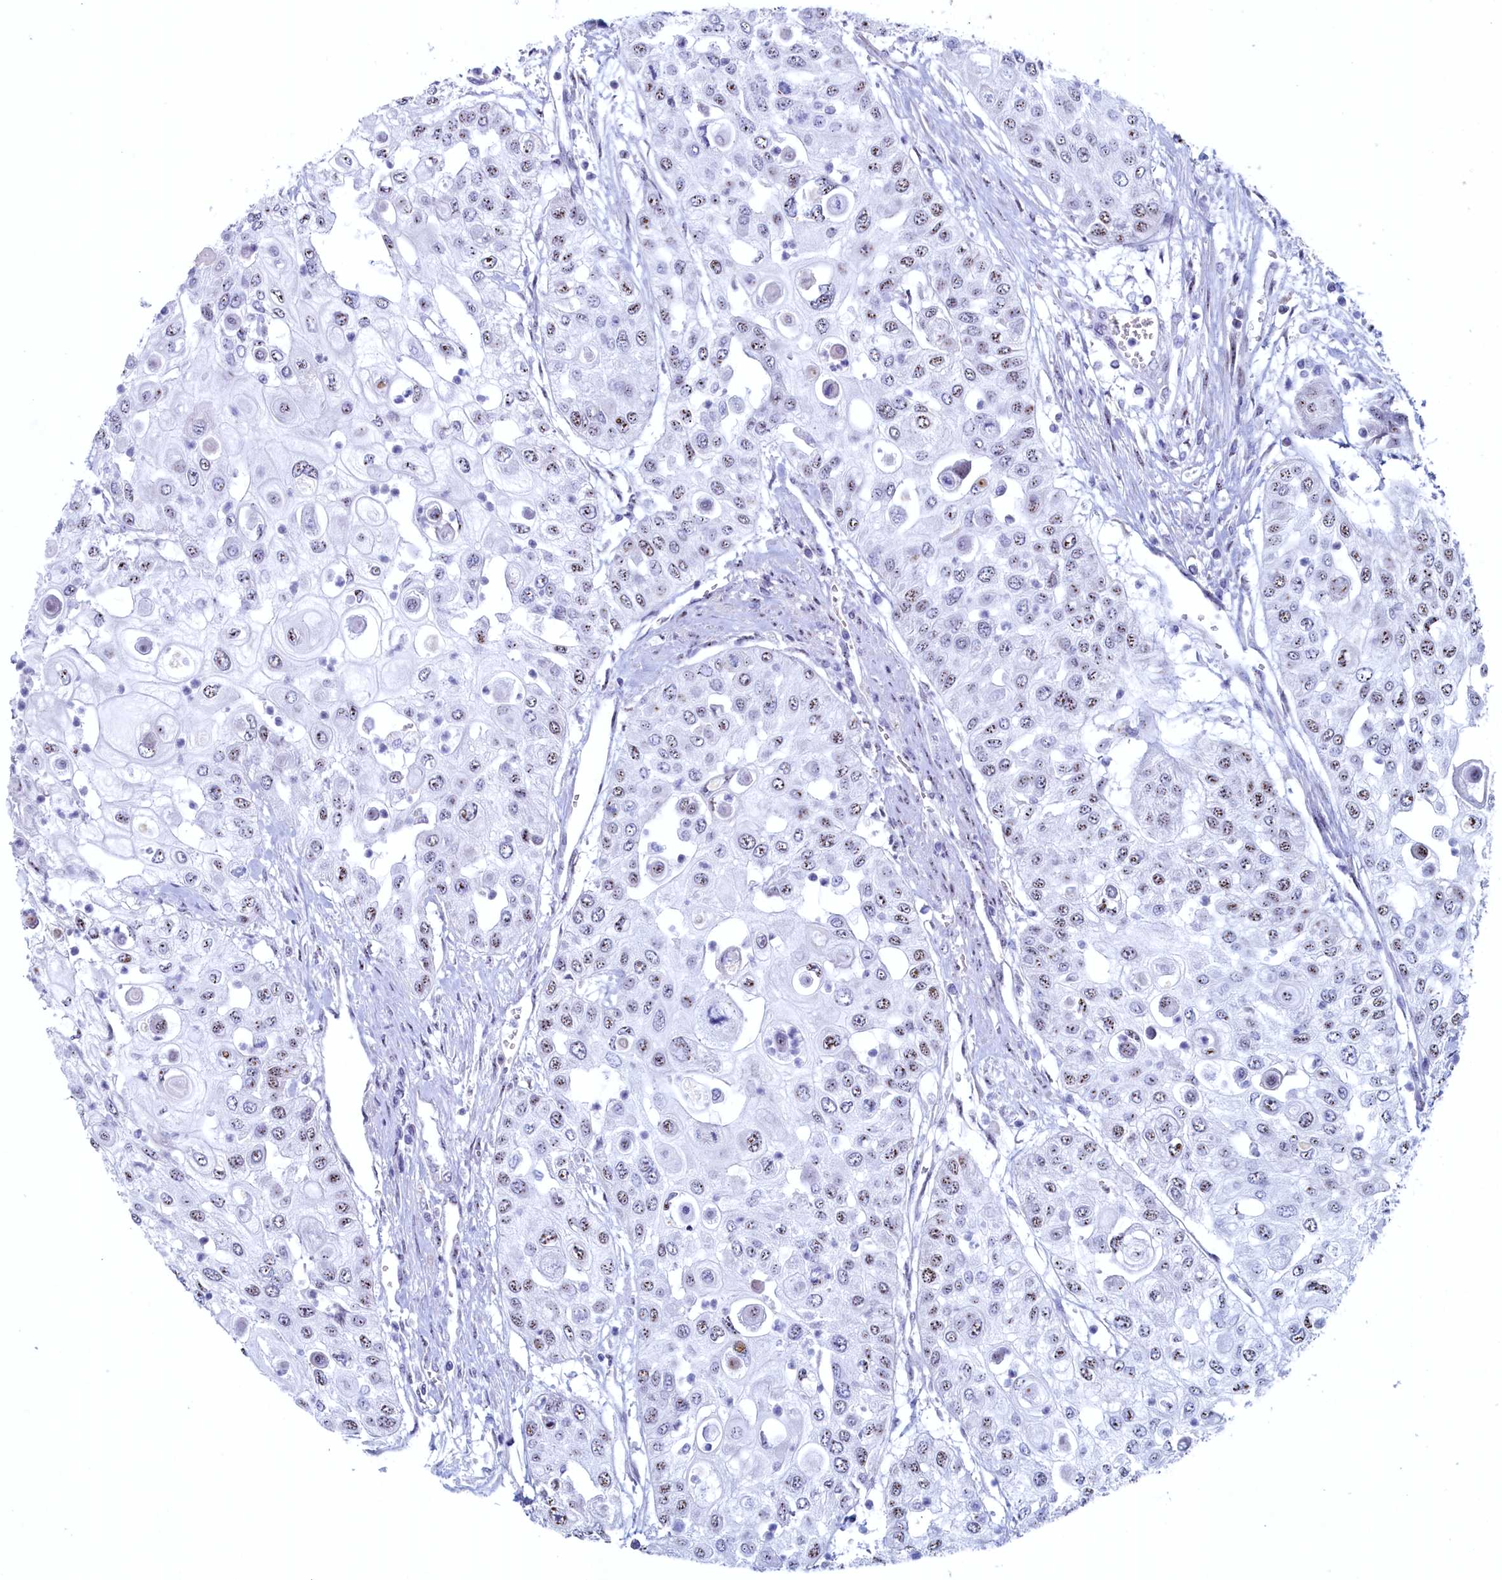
{"staining": {"intensity": "weak", "quantity": "25%-75%", "location": "nuclear"}, "tissue": "urothelial cancer", "cell_type": "Tumor cells", "image_type": "cancer", "snomed": [{"axis": "morphology", "description": "Urothelial carcinoma, High grade"}, {"axis": "topography", "description": "Urinary bladder"}], "caption": "The immunohistochemical stain labels weak nuclear staining in tumor cells of urothelial cancer tissue.", "gene": "WDR76", "patient": {"sex": "female", "age": 79}}